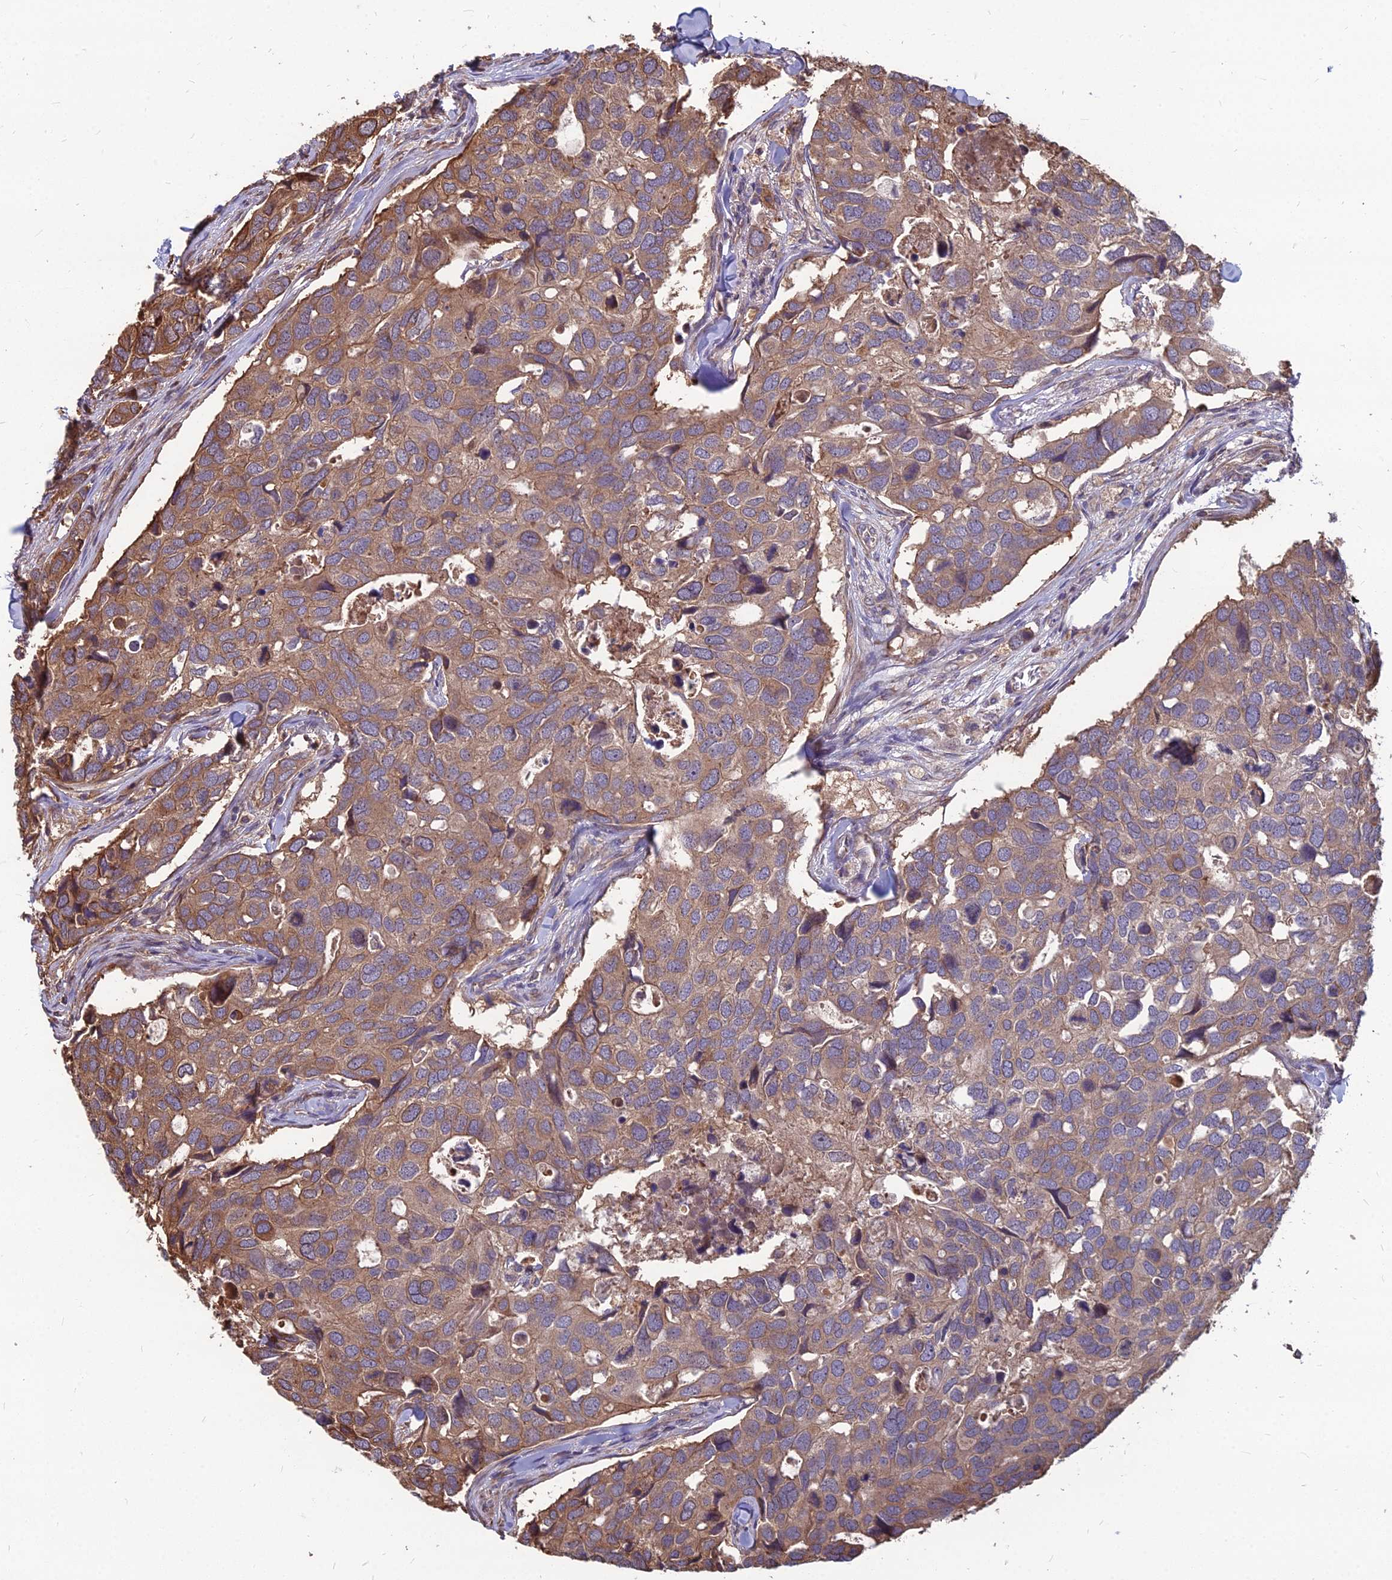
{"staining": {"intensity": "moderate", "quantity": ">75%", "location": "cytoplasmic/membranous"}, "tissue": "breast cancer", "cell_type": "Tumor cells", "image_type": "cancer", "snomed": [{"axis": "morphology", "description": "Duct carcinoma"}, {"axis": "topography", "description": "Breast"}], "caption": "Breast cancer stained with DAB (3,3'-diaminobenzidine) immunohistochemistry demonstrates medium levels of moderate cytoplasmic/membranous positivity in about >75% of tumor cells.", "gene": "LSM6", "patient": {"sex": "female", "age": 83}}